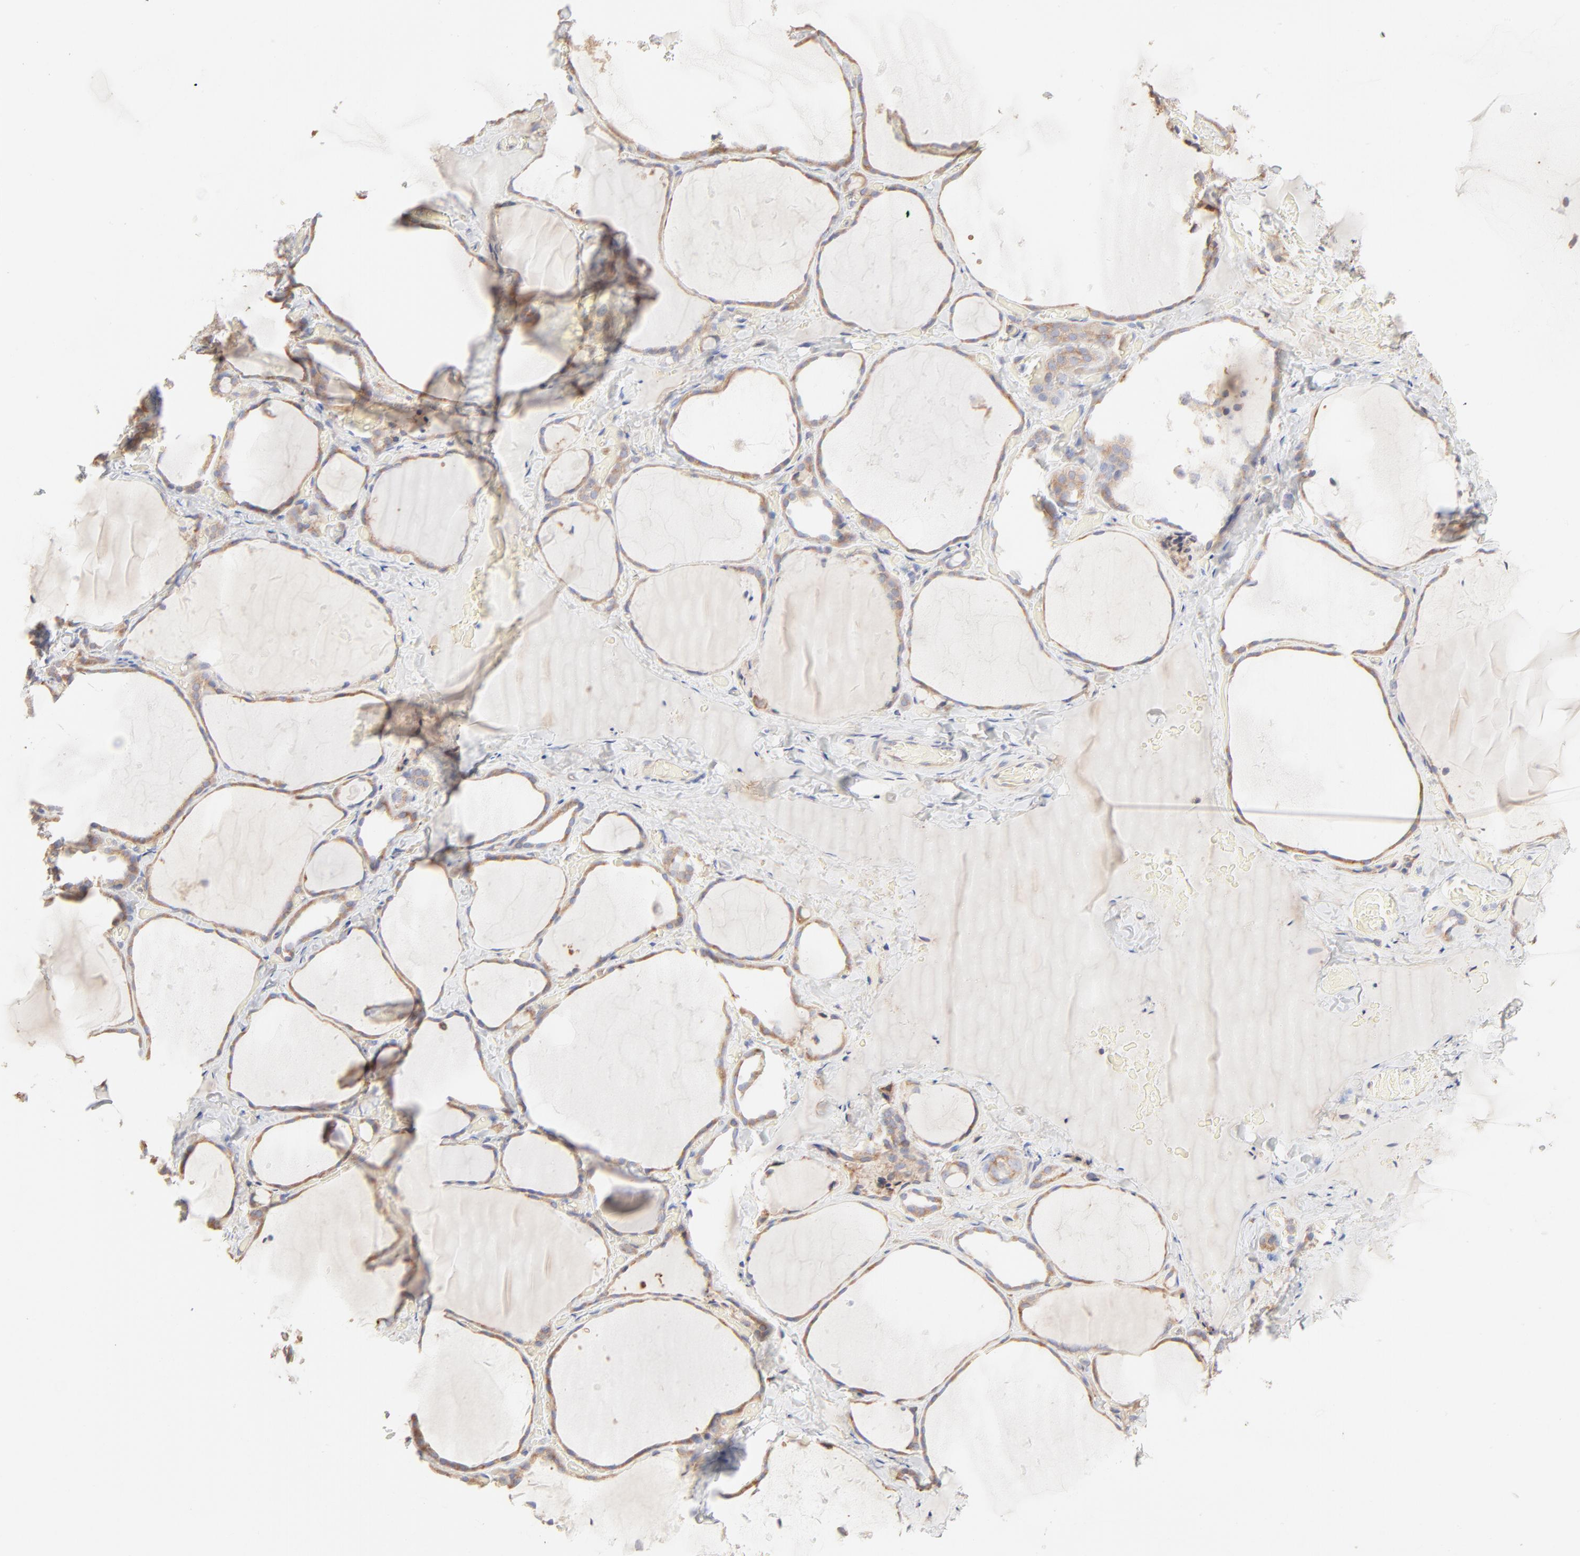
{"staining": {"intensity": "moderate", "quantity": ">75%", "location": "cytoplasmic/membranous"}, "tissue": "thyroid gland", "cell_type": "Glandular cells", "image_type": "normal", "snomed": [{"axis": "morphology", "description": "Normal tissue, NOS"}, {"axis": "topography", "description": "Thyroid gland"}], "caption": "Protein positivity by immunohistochemistry (IHC) exhibits moderate cytoplasmic/membranous expression in about >75% of glandular cells in unremarkable thyroid gland.", "gene": "RPS21", "patient": {"sex": "female", "age": 22}}